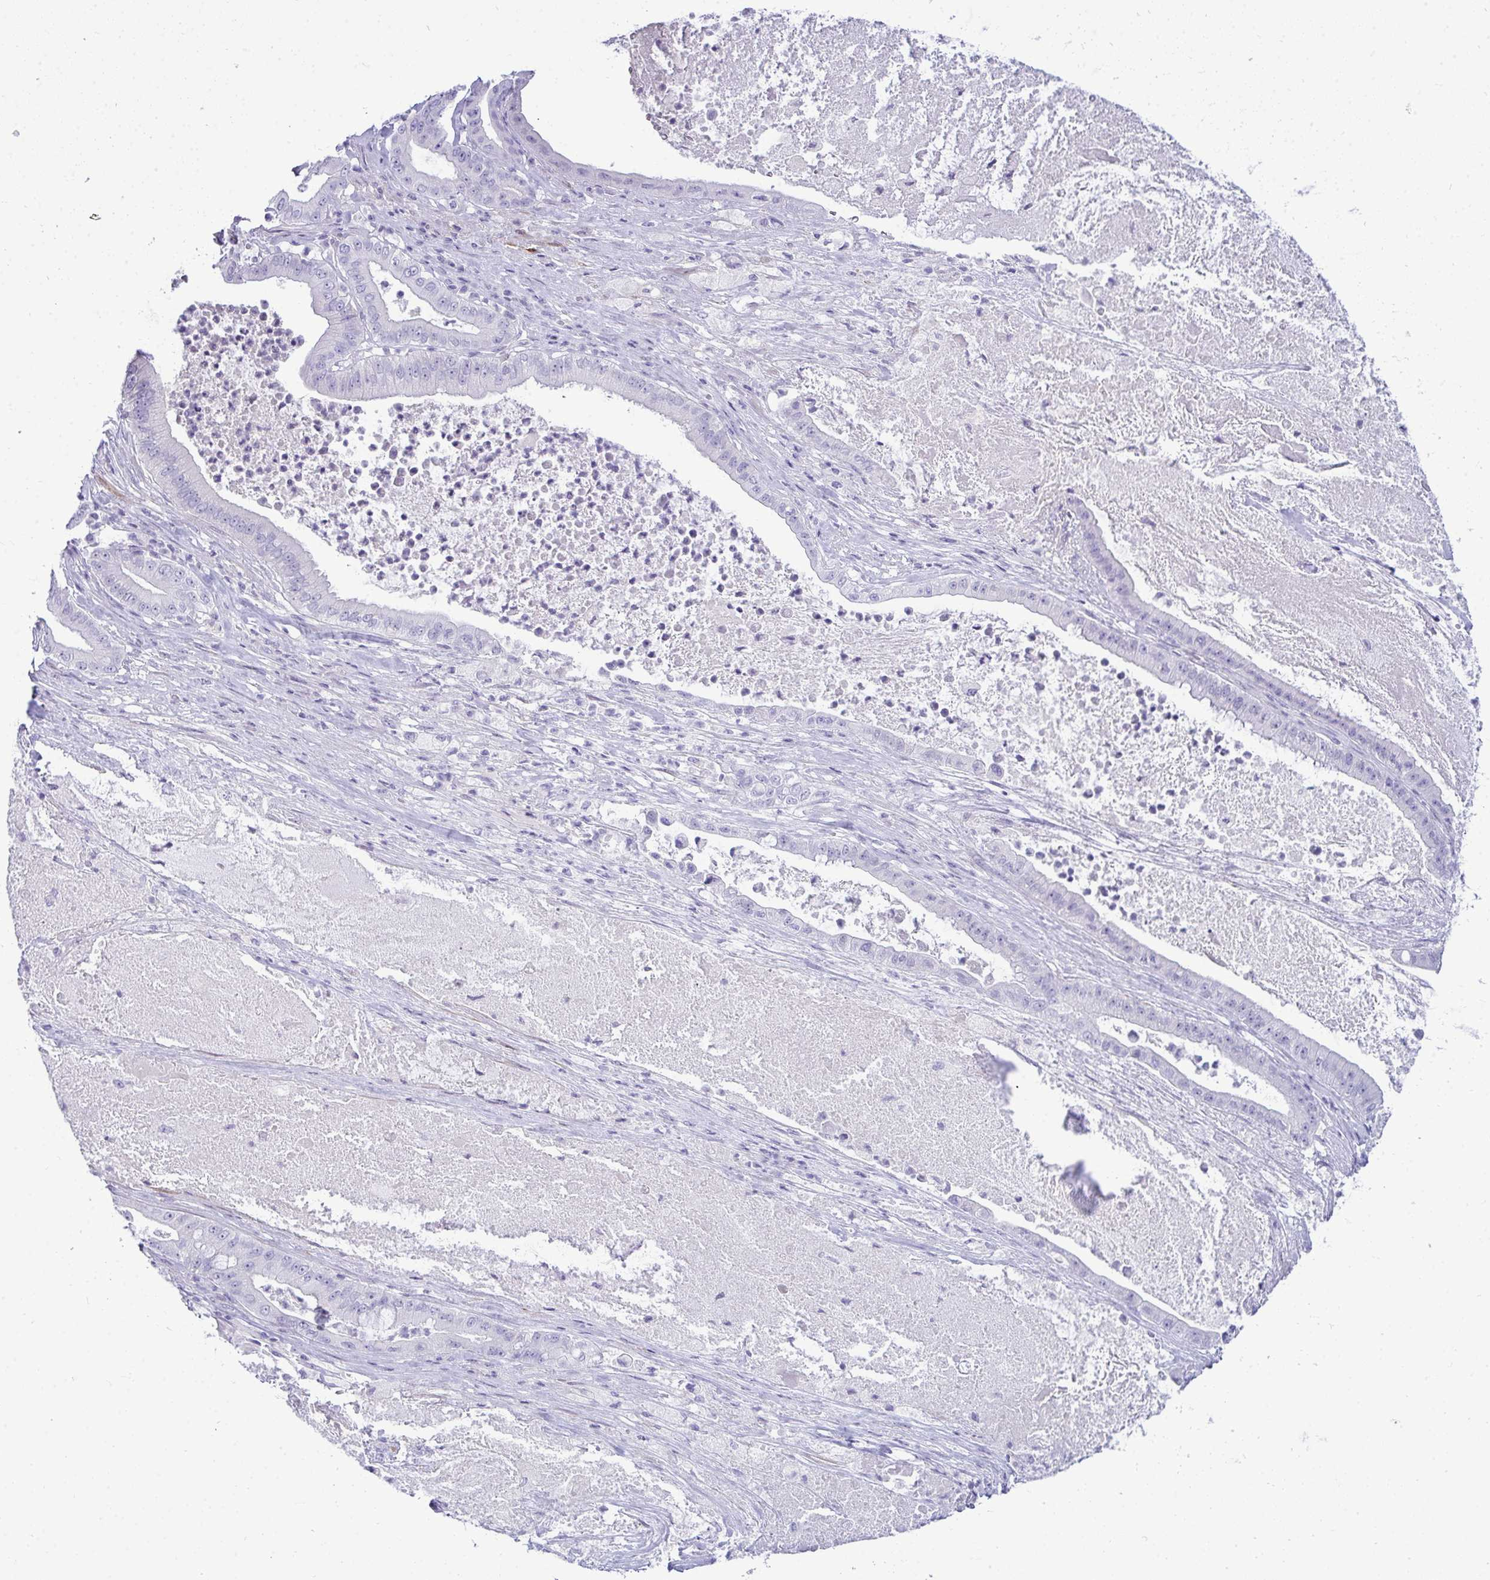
{"staining": {"intensity": "negative", "quantity": "none", "location": "none"}, "tissue": "pancreatic cancer", "cell_type": "Tumor cells", "image_type": "cancer", "snomed": [{"axis": "morphology", "description": "Adenocarcinoma, NOS"}, {"axis": "topography", "description": "Pancreas"}], "caption": "Human pancreatic cancer (adenocarcinoma) stained for a protein using IHC demonstrates no staining in tumor cells.", "gene": "HSPB6", "patient": {"sex": "male", "age": 71}}